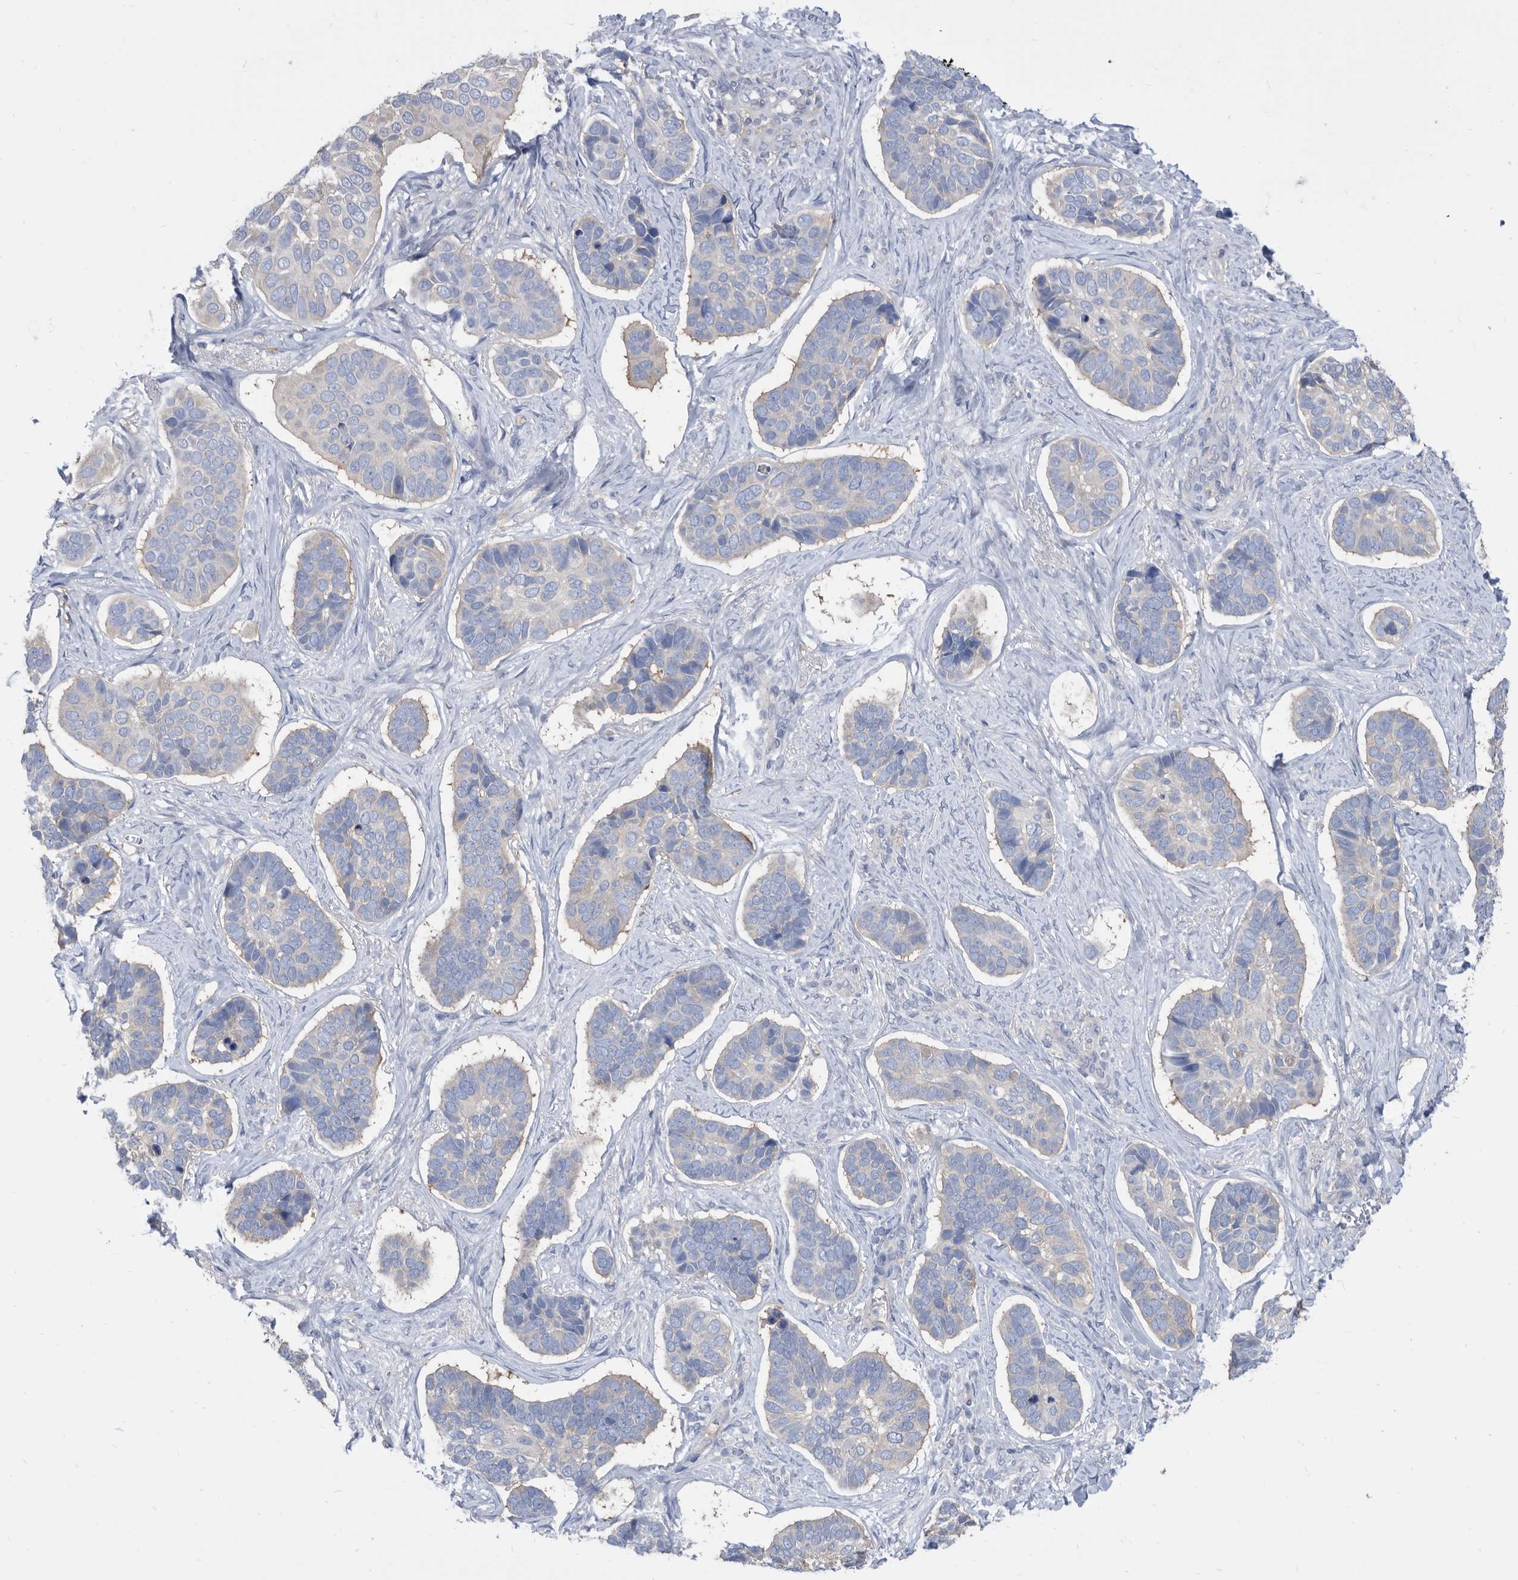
{"staining": {"intensity": "negative", "quantity": "none", "location": "none"}, "tissue": "skin cancer", "cell_type": "Tumor cells", "image_type": "cancer", "snomed": [{"axis": "morphology", "description": "Basal cell carcinoma"}, {"axis": "topography", "description": "Skin"}], "caption": "DAB (3,3'-diaminobenzidine) immunohistochemical staining of human skin cancer (basal cell carcinoma) exhibits no significant expression in tumor cells.", "gene": "CCT4", "patient": {"sex": "male", "age": 62}}